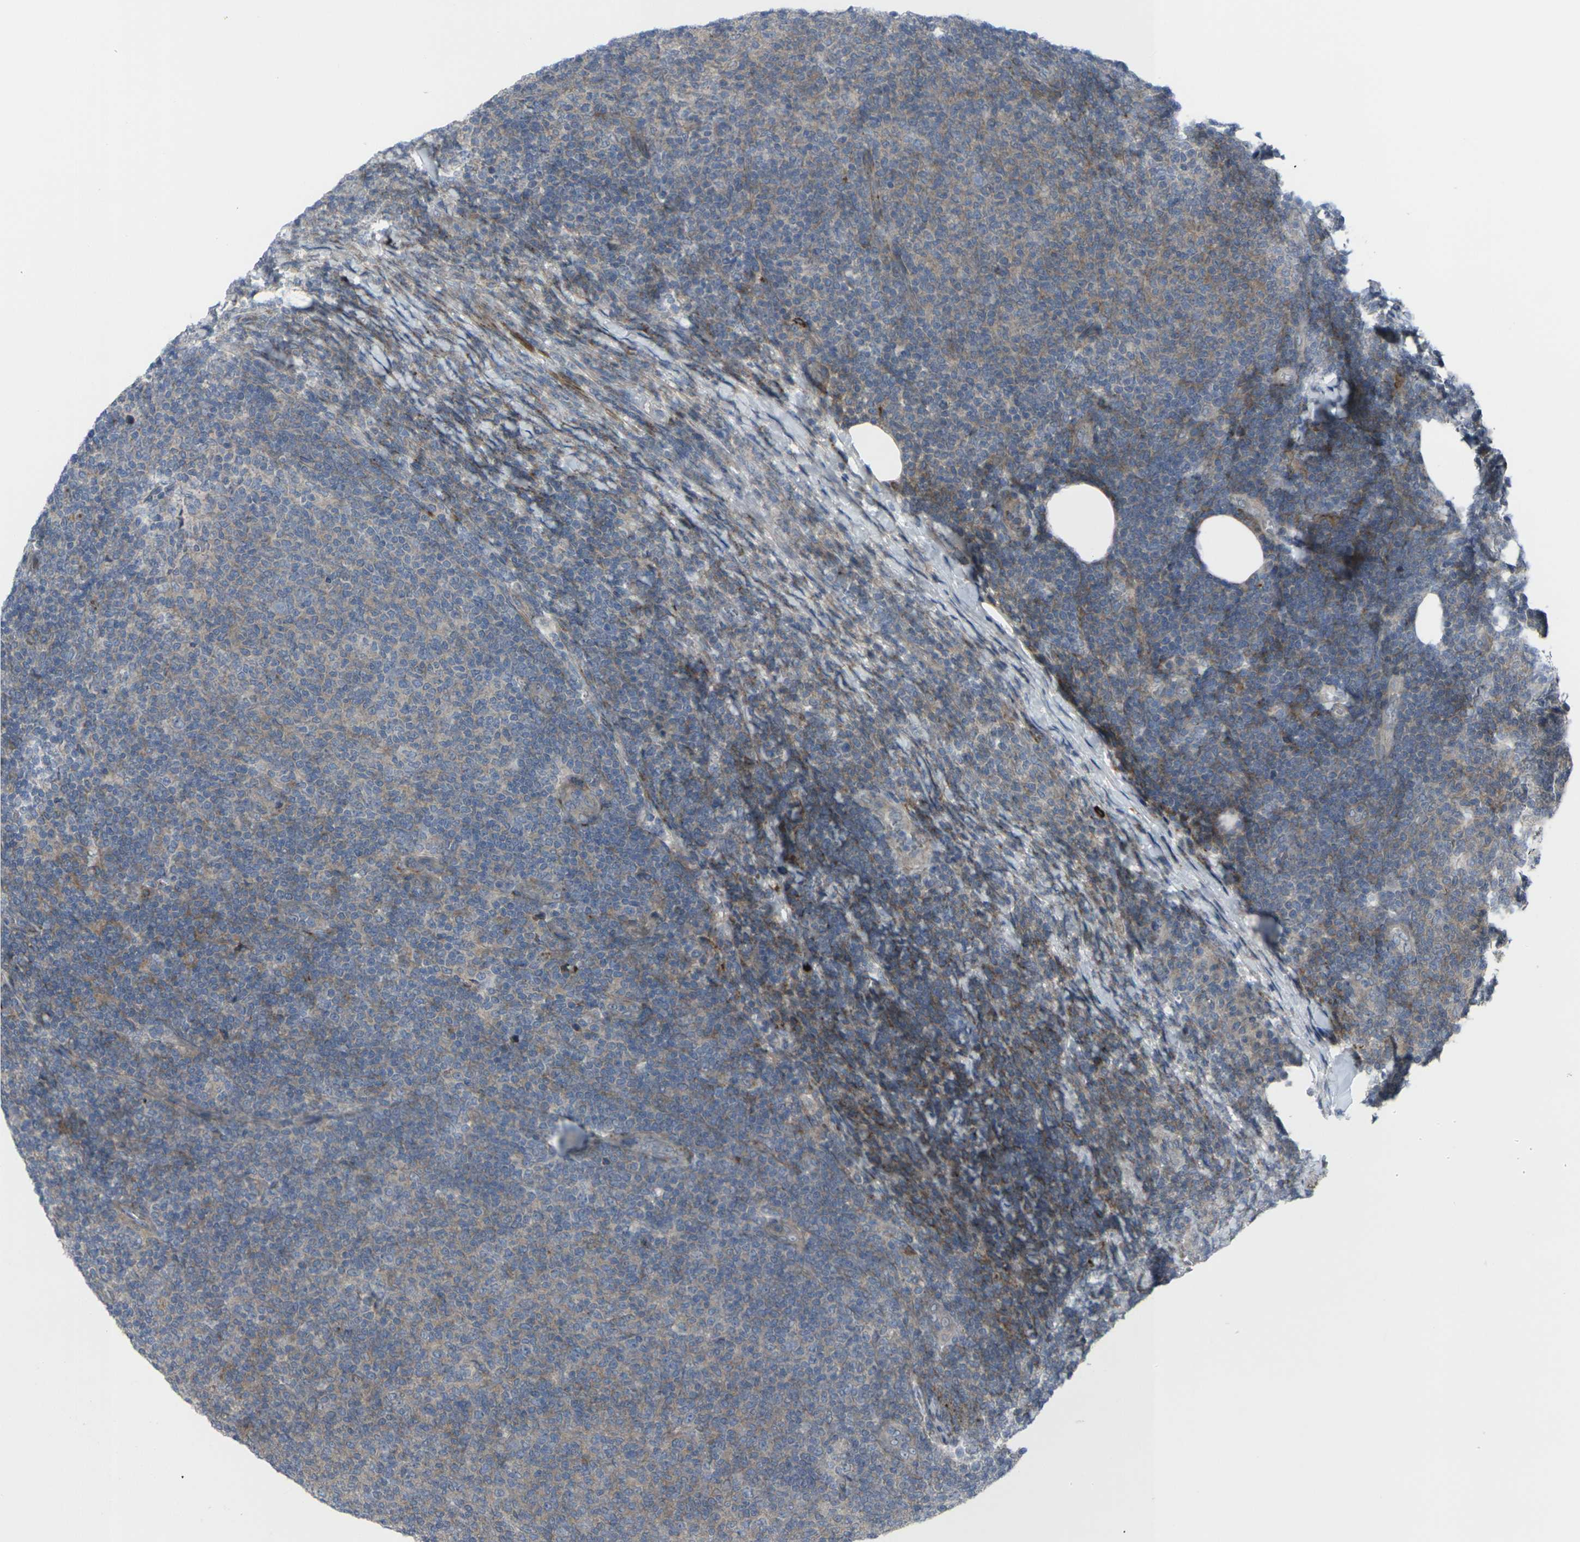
{"staining": {"intensity": "weak", "quantity": ">75%", "location": "cytoplasmic/membranous"}, "tissue": "lymphoma", "cell_type": "Tumor cells", "image_type": "cancer", "snomed": [{"axis": "morphology", "description": "Malignant lymphoma, non-Hodgkin's type, Low grade"}, {"axis": "topography", "description": "Lymph node"}], "caption": "Lymphoma tissue shows weak cytoplasmic/membranous expression in approximately >75% of tumor cells, visualized by immunohistochemistry. (Brightfield microscopy of DAB IHC at high magnification).", "gene": "CCR10", "patient": {"sex": "male", "age": 66}}